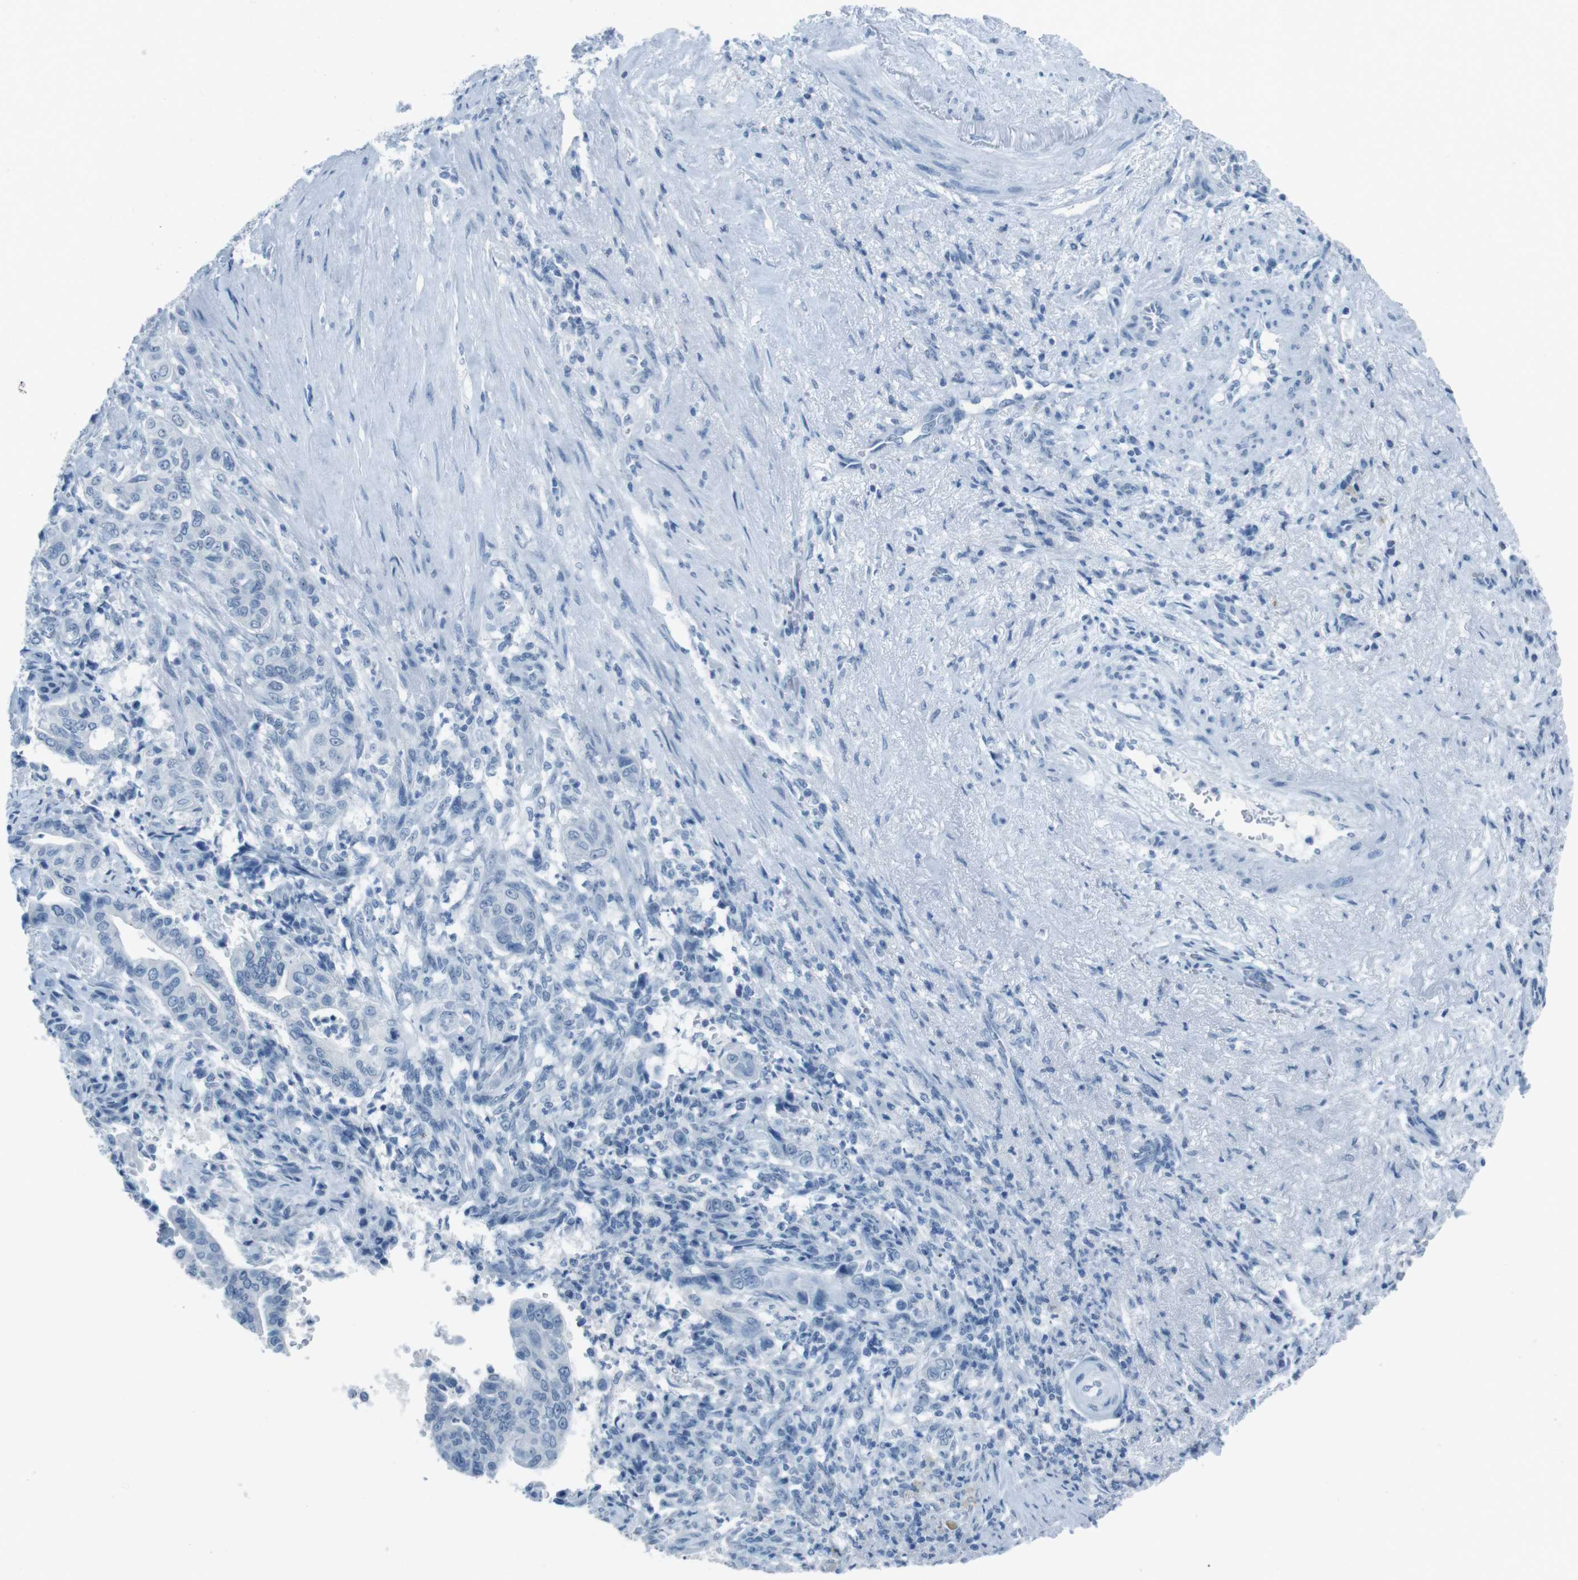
{"staining": {"intensity": "negative", "quantity": "none", "location": "none"}, "tissue": "liver cancer", "cell_type": "Tumor cells", "image_type": "cancer", "snomed": [{"axis": "morphology", "description": "Cholangiocarcinoma"}, {"axis": "topography", "description": "Liver"}], "caption": "DAB (3,3'-diaminobenzidine) immunohistochemical staining of cholangiocarcinoma (liver) displays no significant positivity in tumor cells. (DAB (3,3'-diaminobenzidine) immunohistochemistry (IHC) visualized using brightfield microscopy, high magnification).", "gene": "TMEM207", "patient": {"sex": "female", "age": 67}}